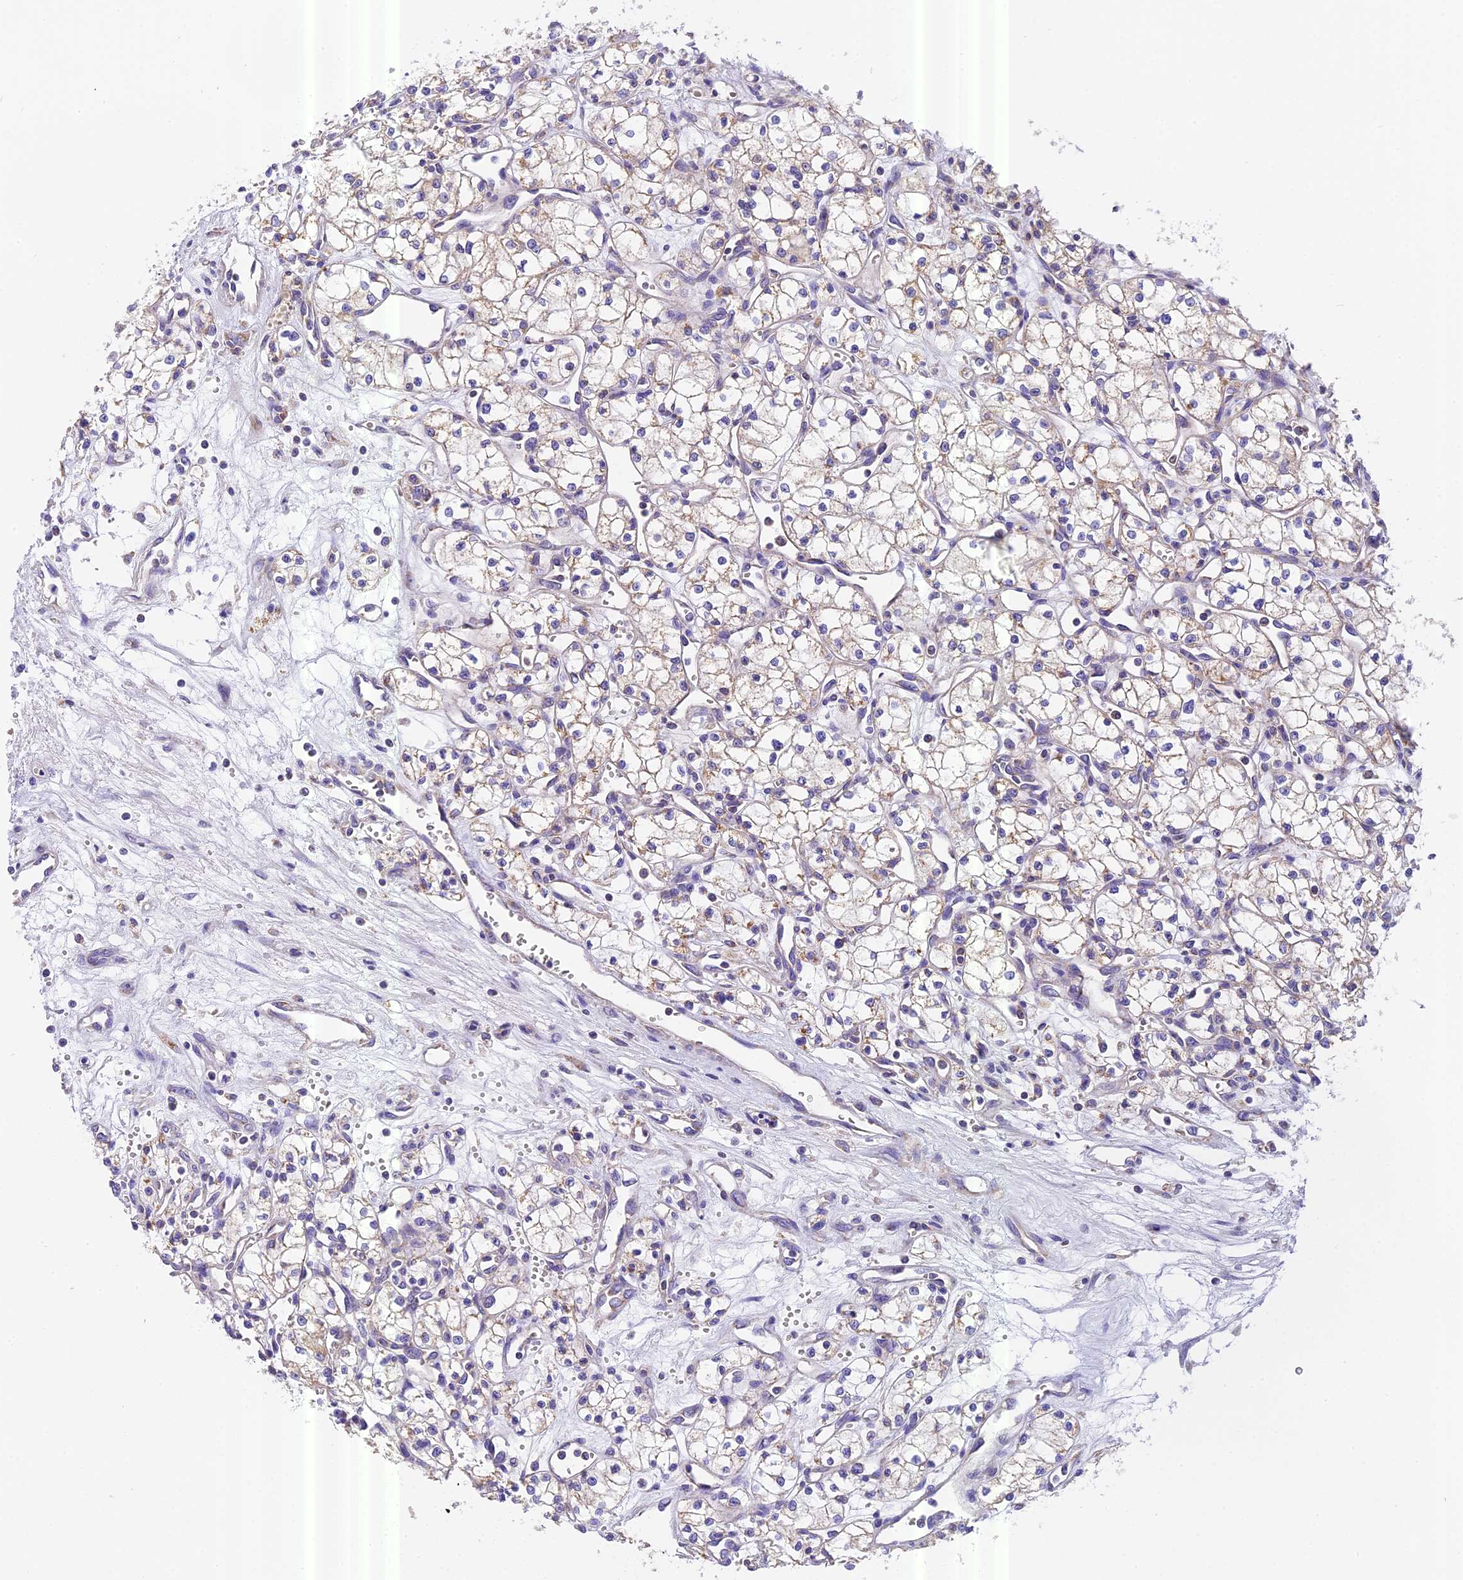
{"staining": {"intensity": "negative", "quantity": "none", "location": "none"}, "tissue": "renal cancer", "cell_type": "Tumor cells", "image_type": "cancer", "snomed": [{"axis": "morphology", "description": "Adenocarcinoma, NOS"}, {"axis": "topography", "description": "Kidney"}], "caption": "An image of human renal adenocarcinoma is negative for staining in tumor cells. Brightfield microscopy of immunohistochemistry stained with DAB (brown) and hematoxylin (blue), captured at high magnification.", "gene": "MGME1", "patient": {"sex": "male", "age": 59}}